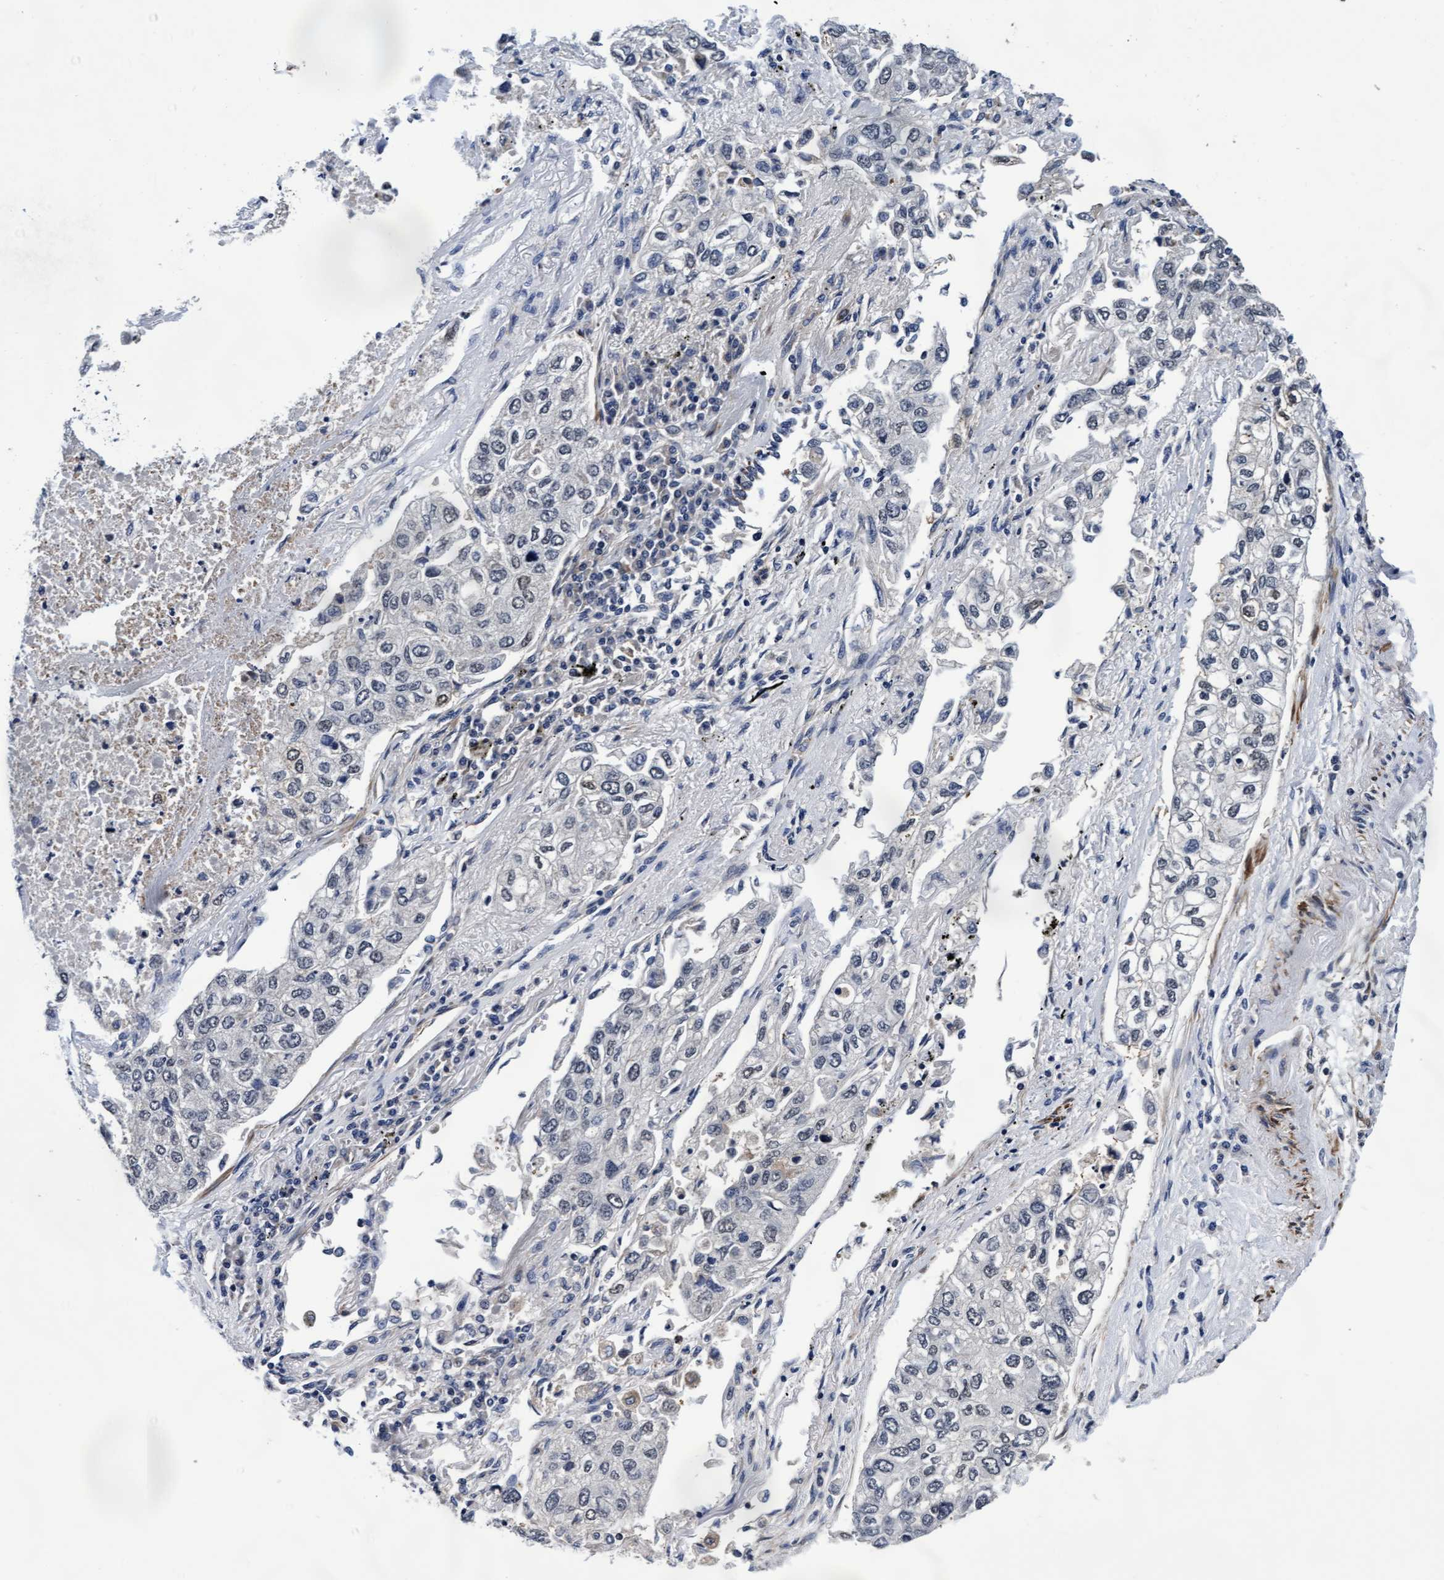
{"staining": {"intensity": "negative", "quantity": "none", "location": "none"}, "tissue": "lung cancer", "cell_type": "Tumor cells", "image_type": "cancer", "snomed": [{"axis": "morphology", "description": "Inflammation, NOS"}, {"axis": "morphology", "description": "Adenocarcinoma, NOS"}, {"axis": "topography", "description": "Lung"}], "caption": "The image displays no staining of tumor cells in lung cancer.", "gene": "EFCAB13", "patient": {"sex": "male", "age": 63}}